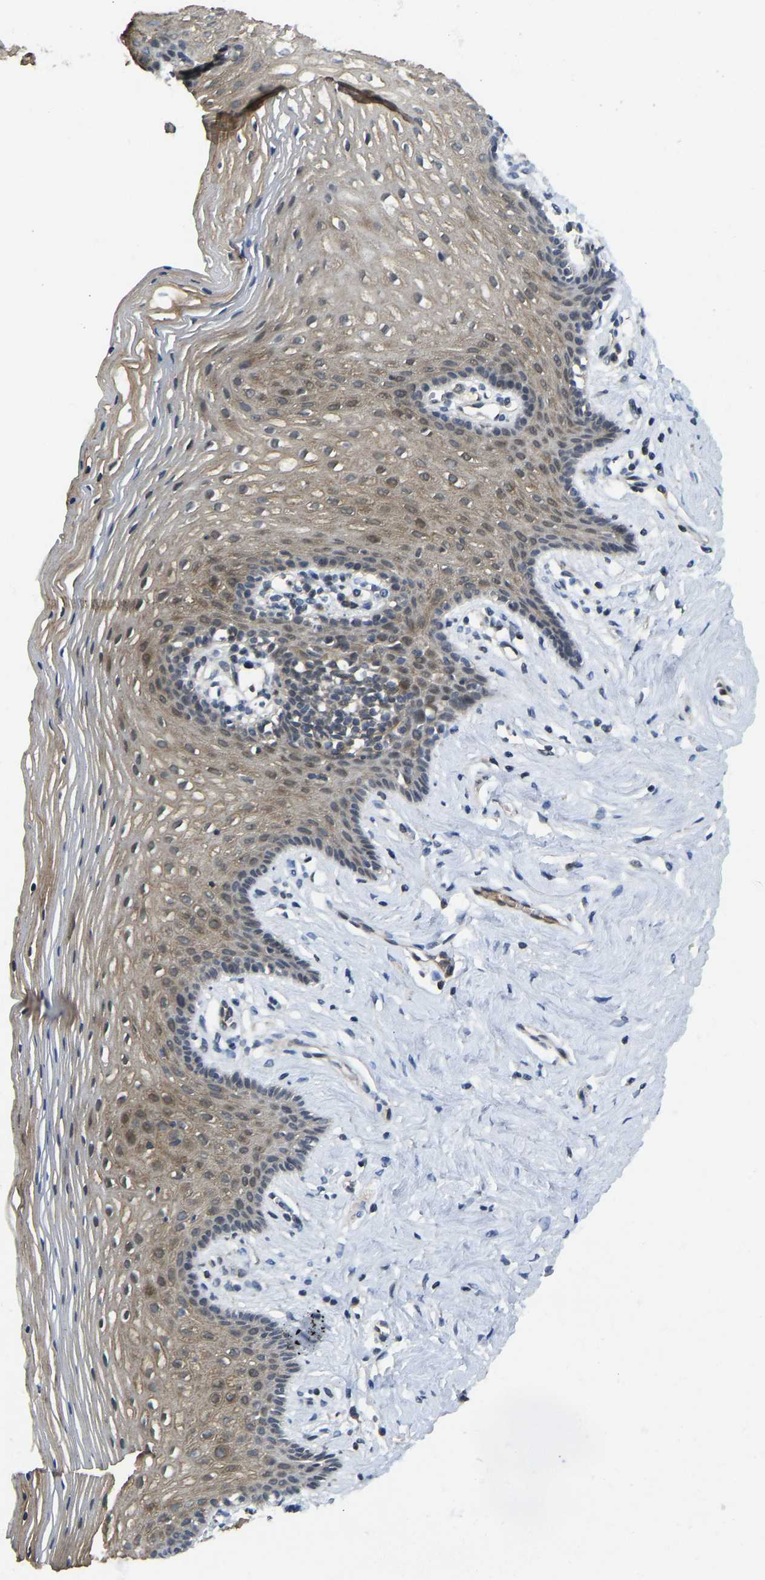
{"staining": {"intensity": "moderate", "quantity": ">75%", "location": "cytoplasmic/membranous"}, "tissue": "vagina", "cell_type": "Squamous epithelial cells", "image_type": "normal", "snomed": [{"axis": "morphology", "description": "Normal tissue, NOS"}, {"axis": "topography", "description": "Vagina"}], "caption": "High-magnification brightfield microscopy of benign vagina stained with DAB (brown) and counterstained with hematoxylin (blue). squamous epithelial cells exhibit moderate cytoplasmic/membranous expression is present in about>75% of cells. (Stains: DAB in brown, nuclei in blue, Microscopy: brightfield microscopy at high magnification).", "gene": "NDRG3", "patient": {"sex": "female", "age": 32}}